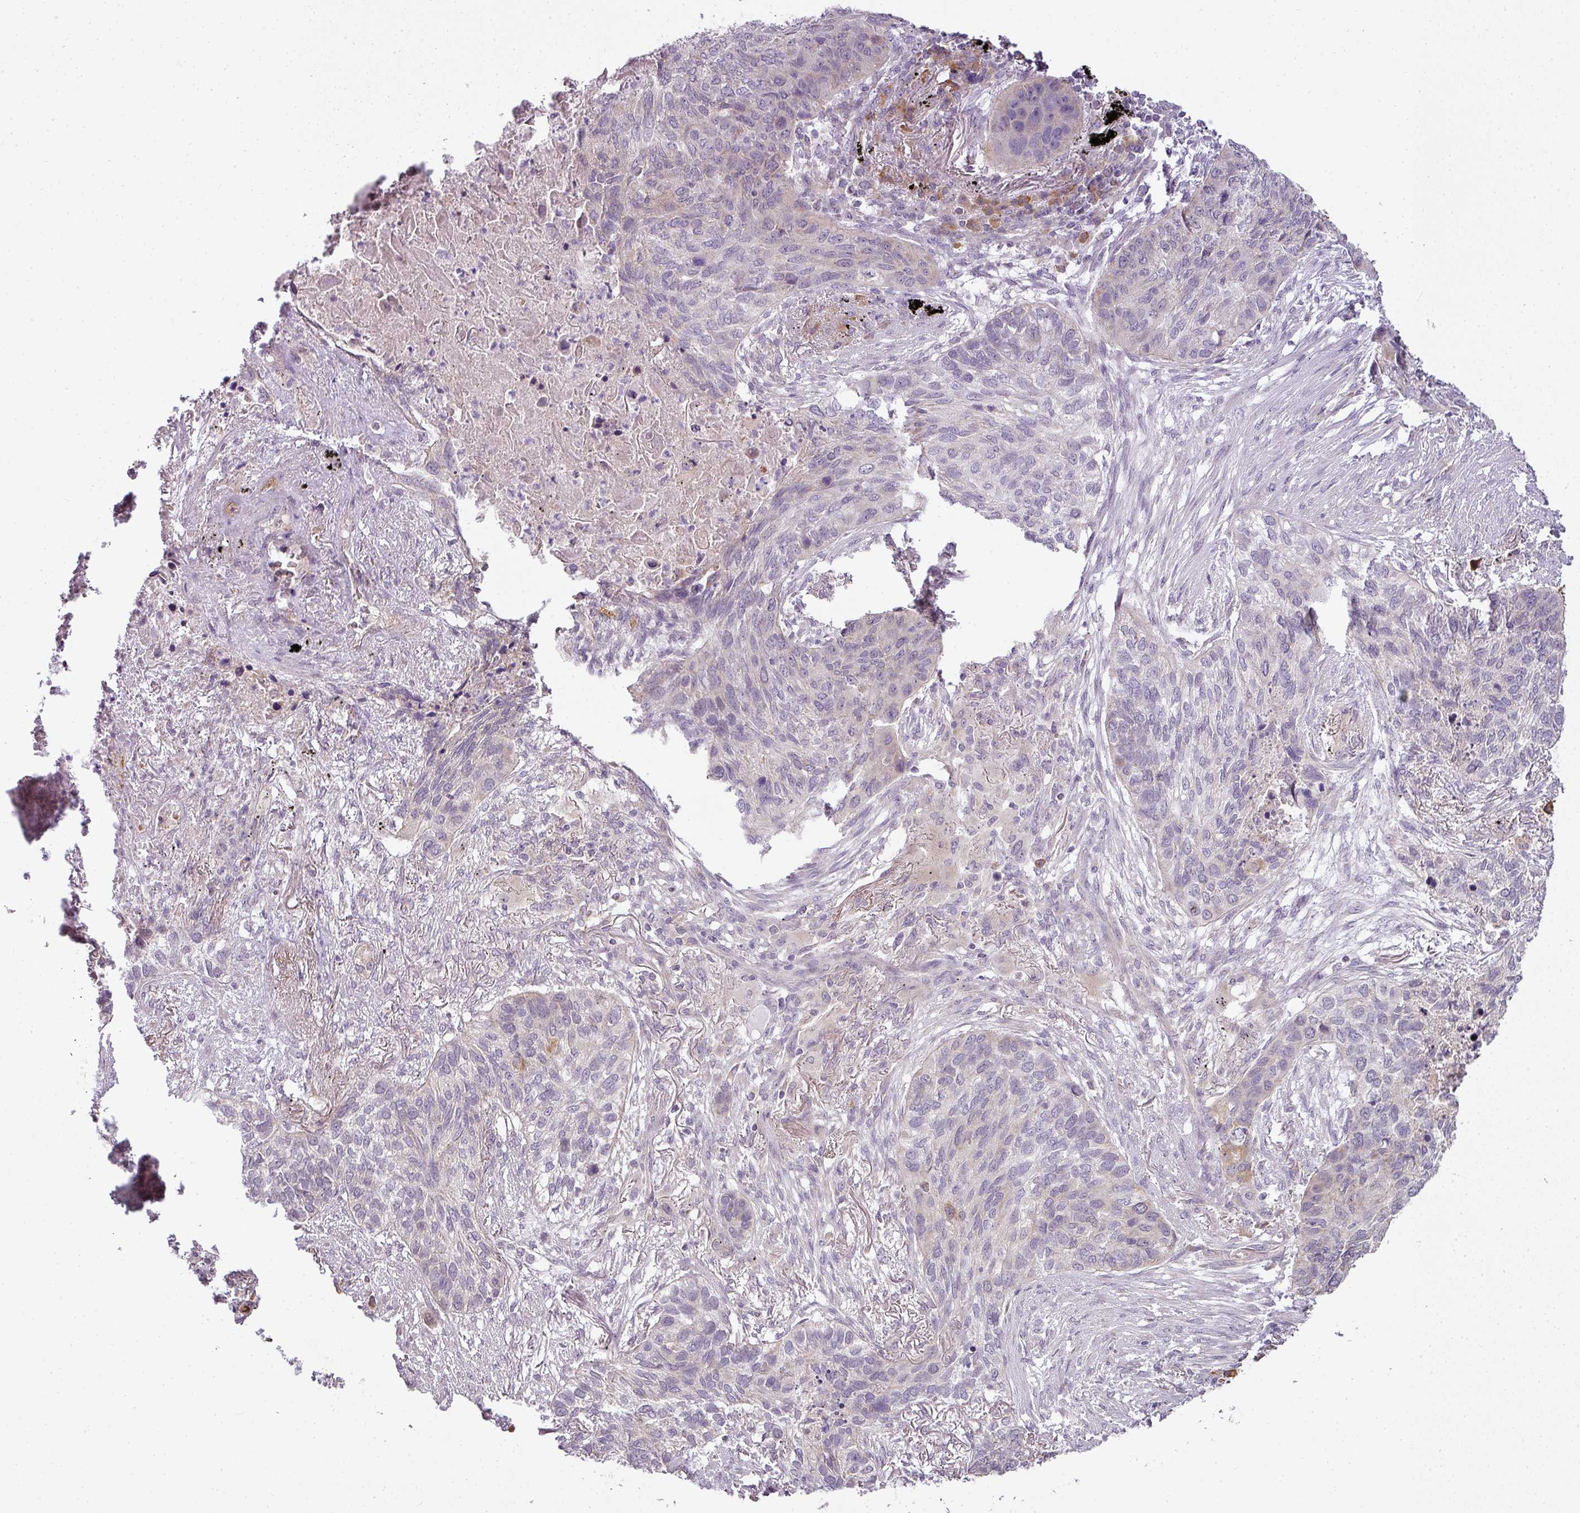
{"staining": {"intensity": "weak", "quantity": "<25%", "location": "cytoplasmic/membranous"}, "tissue": "lung cancer", "cell_type": "Tumor cells", "image_type": "cancer", "snomed": [{"axis": "morphology", "description": "Squamous cell carcinoma, NOS"}, {"axis": "topography", "description": "Lung"}], "caption": "The micrograph exhibits no significant expression in tumor cells of lung squamous cell carcinoma. (Brightfield microscopy of DAB IHC at high magnification).", "gene": "LY75", "patient": {"sex": "female", "age": 63}}